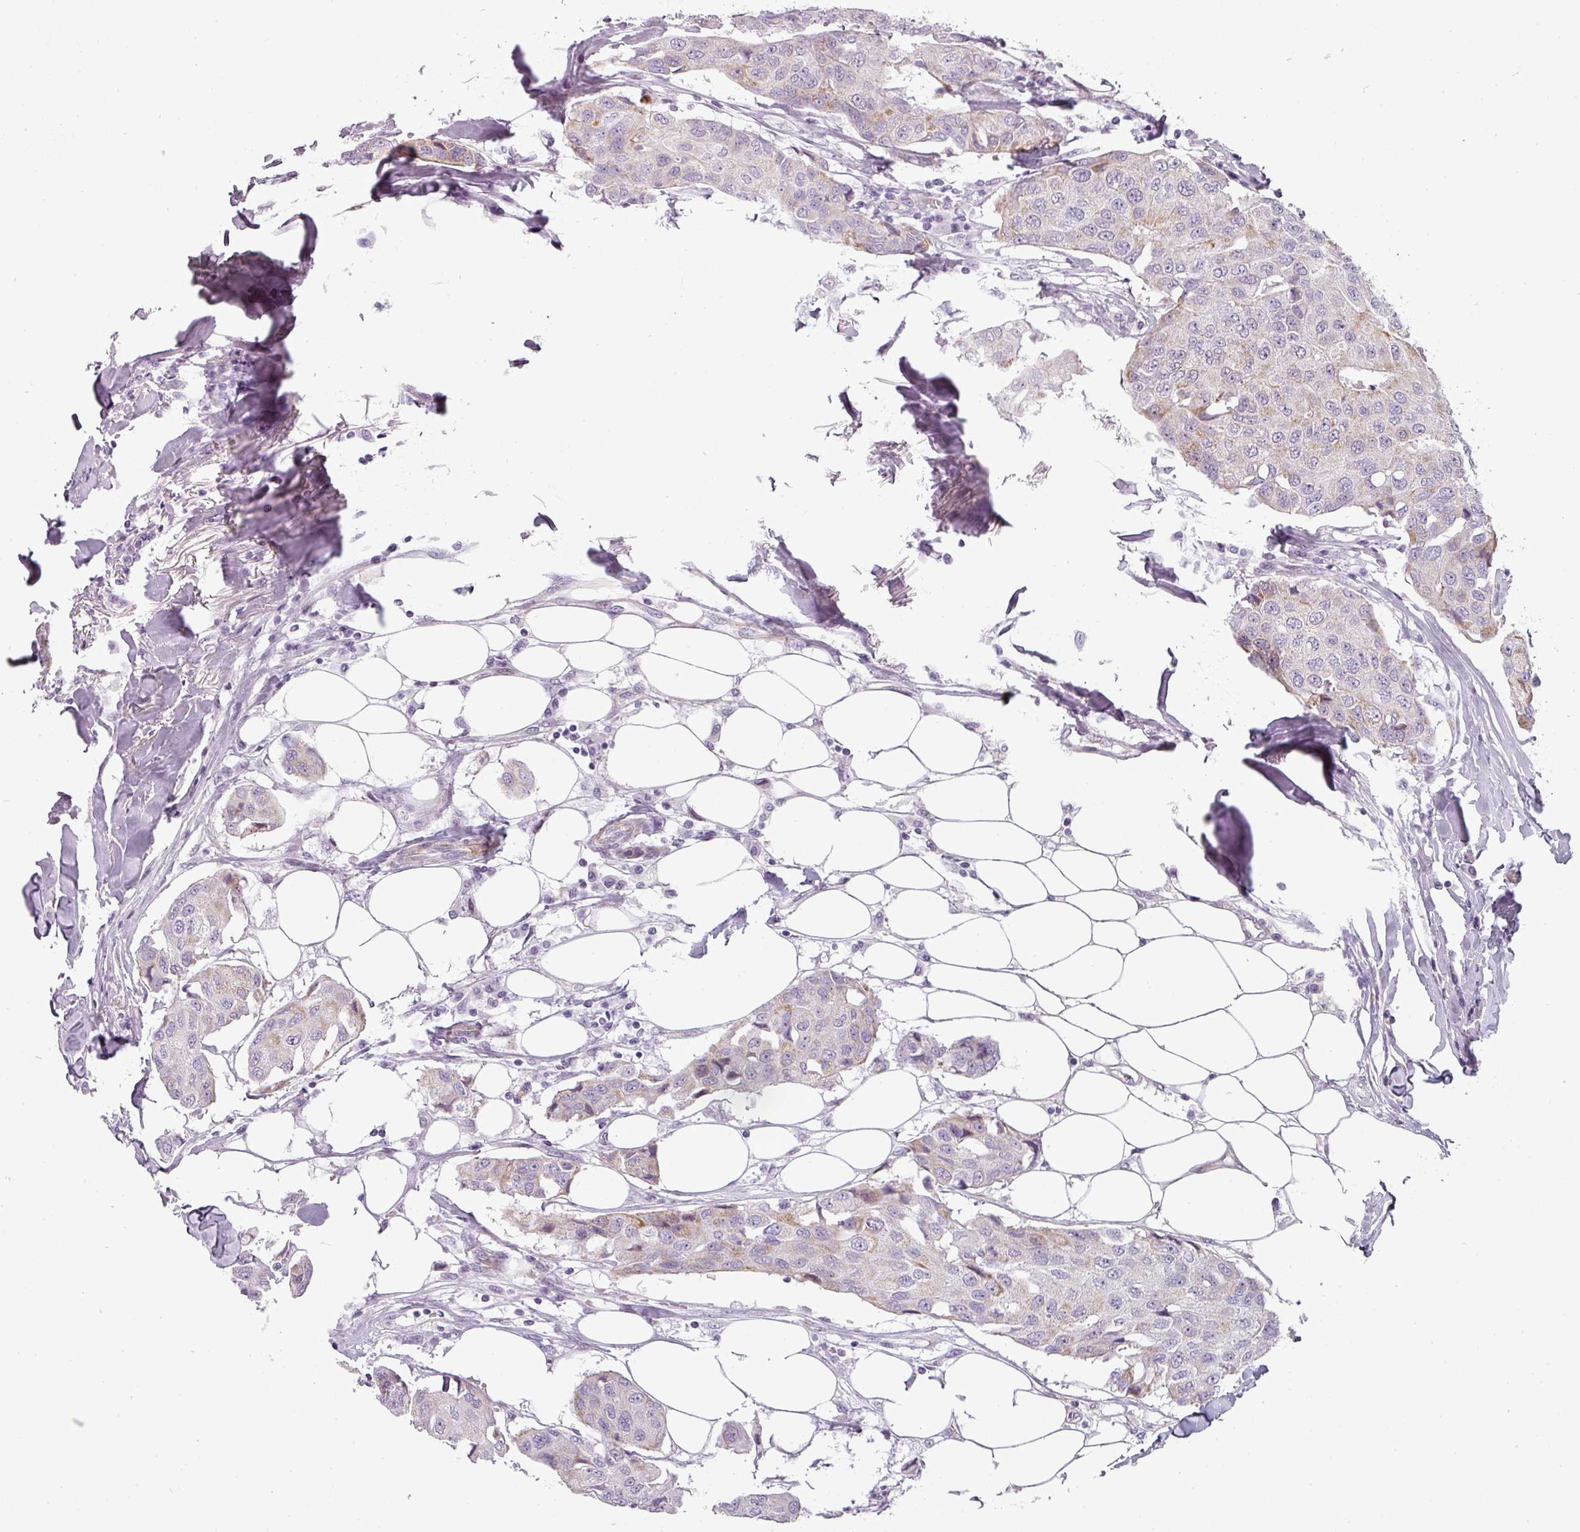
{"staining": {"intensity": "negative", "quantity": "none", "location": "none"}, "tissue": "breast cancer", "cell_type": "Tumor cells", "image_type": "cancer", "snomed": [{"axis": "morphology", "description": "Duct carcinoma"}, {"axis": "topography", "description": "Breast"}], "caption": "Breast cancer (invasive ductal carcinoma) was stained to show a protein in brown. There is no significant staining in tumor cells.", "gene": "CHRDL1", "patient": {"sex": "female", "age": 80}}